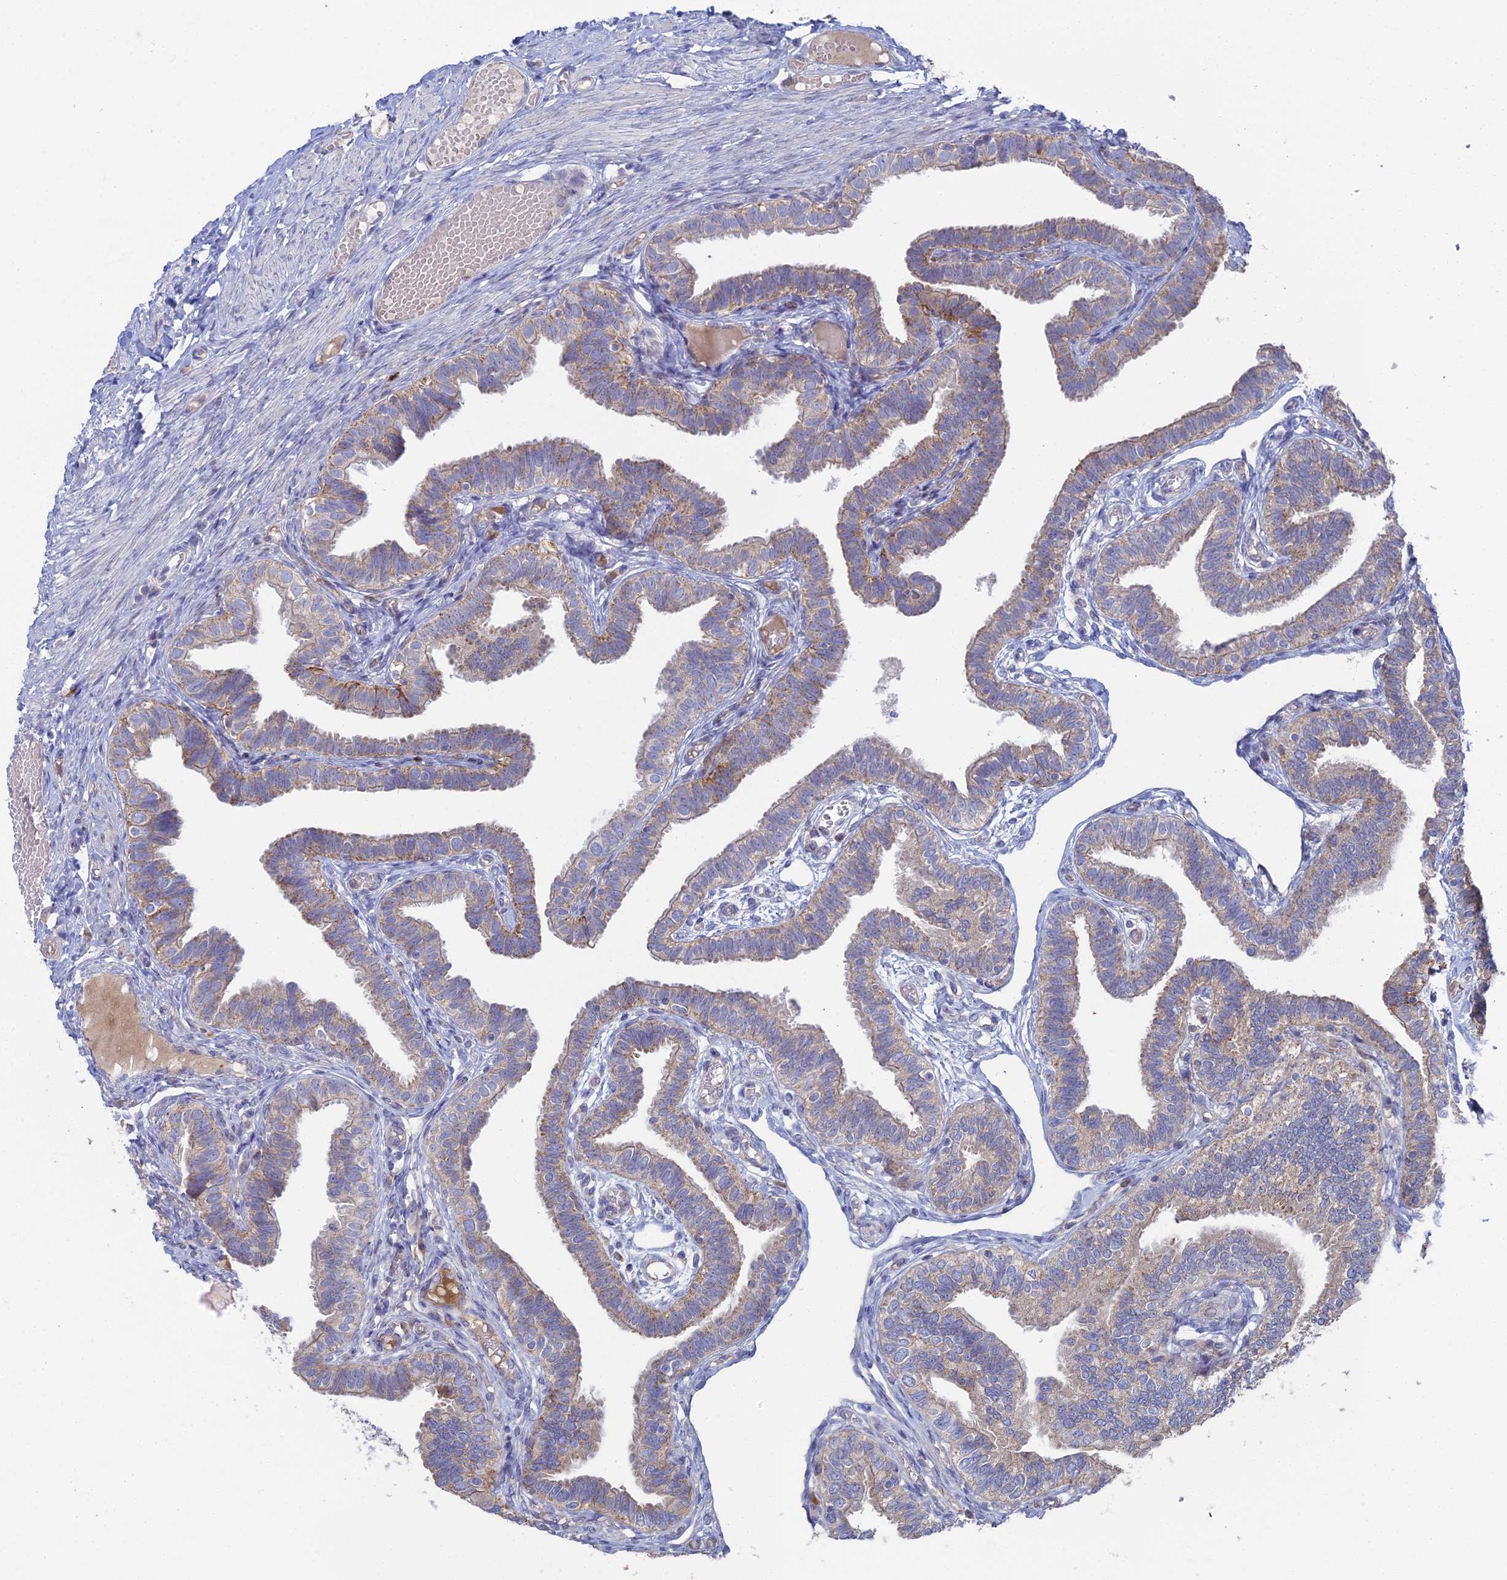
{"staining": {"intensity": "weak", "quantity": "25%-75%", "location": "cytoplasmic/membranous"}, "tissue": "fallopian tube", "cell_type": "Glandular cells", "image_type": "normal", "snomed": [{"axis": "morphology", "description": "Normal tissue, NOS"}, {"axis": "topography", "description": "Fallopian tube"}], "caption": "Immunohistochemical staining of normal human fallopian tube reveals low levels of weak cytoplasmic/membranous positivity in approximately 25%-75% of glandular cells.", "gene": "ARL16", "patient": {"sex": "female", "age": 39}}